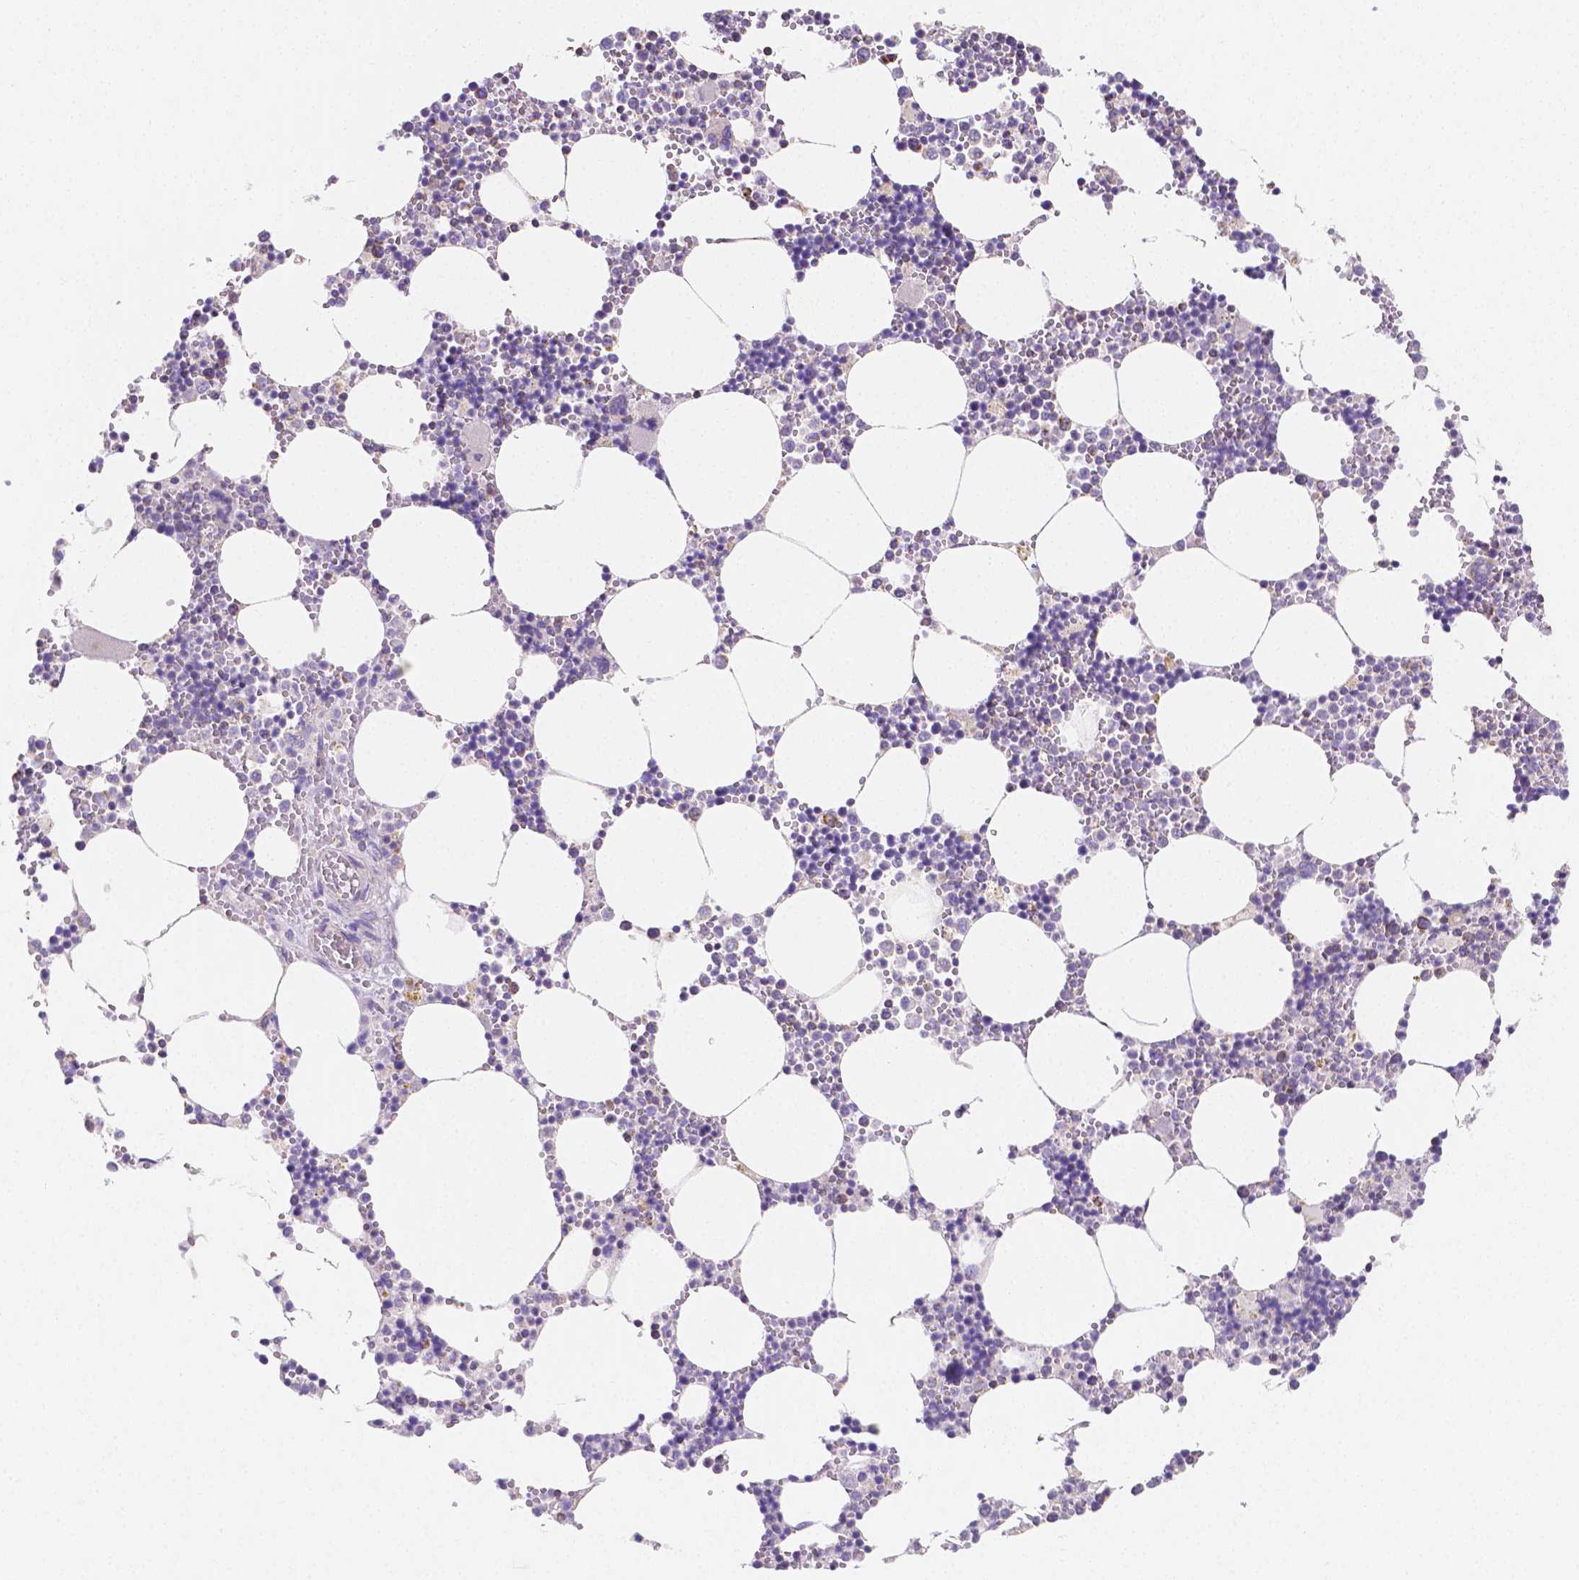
{"staining": {"intensity": "negative", "quantity": "none", "location": "none"}, "tissue": "bone marrow", "cell_type": "Hematopoietic cells", "image_type": "normal", "snomed": [{"axis": "morphology", "description": "Normal tissue, NOS"}, {"axis": "topography", "description": "Bone marrow"}], "caption": "Immunohistochemical staining of benign human bone marrow displays no significant positivity in hematopoietic cells. (DAB (3,3'-diaminobenzidine) immunohistochemistry with hematoxylin counter stain).", "gene": "SGTB", "patient": {"sex": "male", "age": 54}}